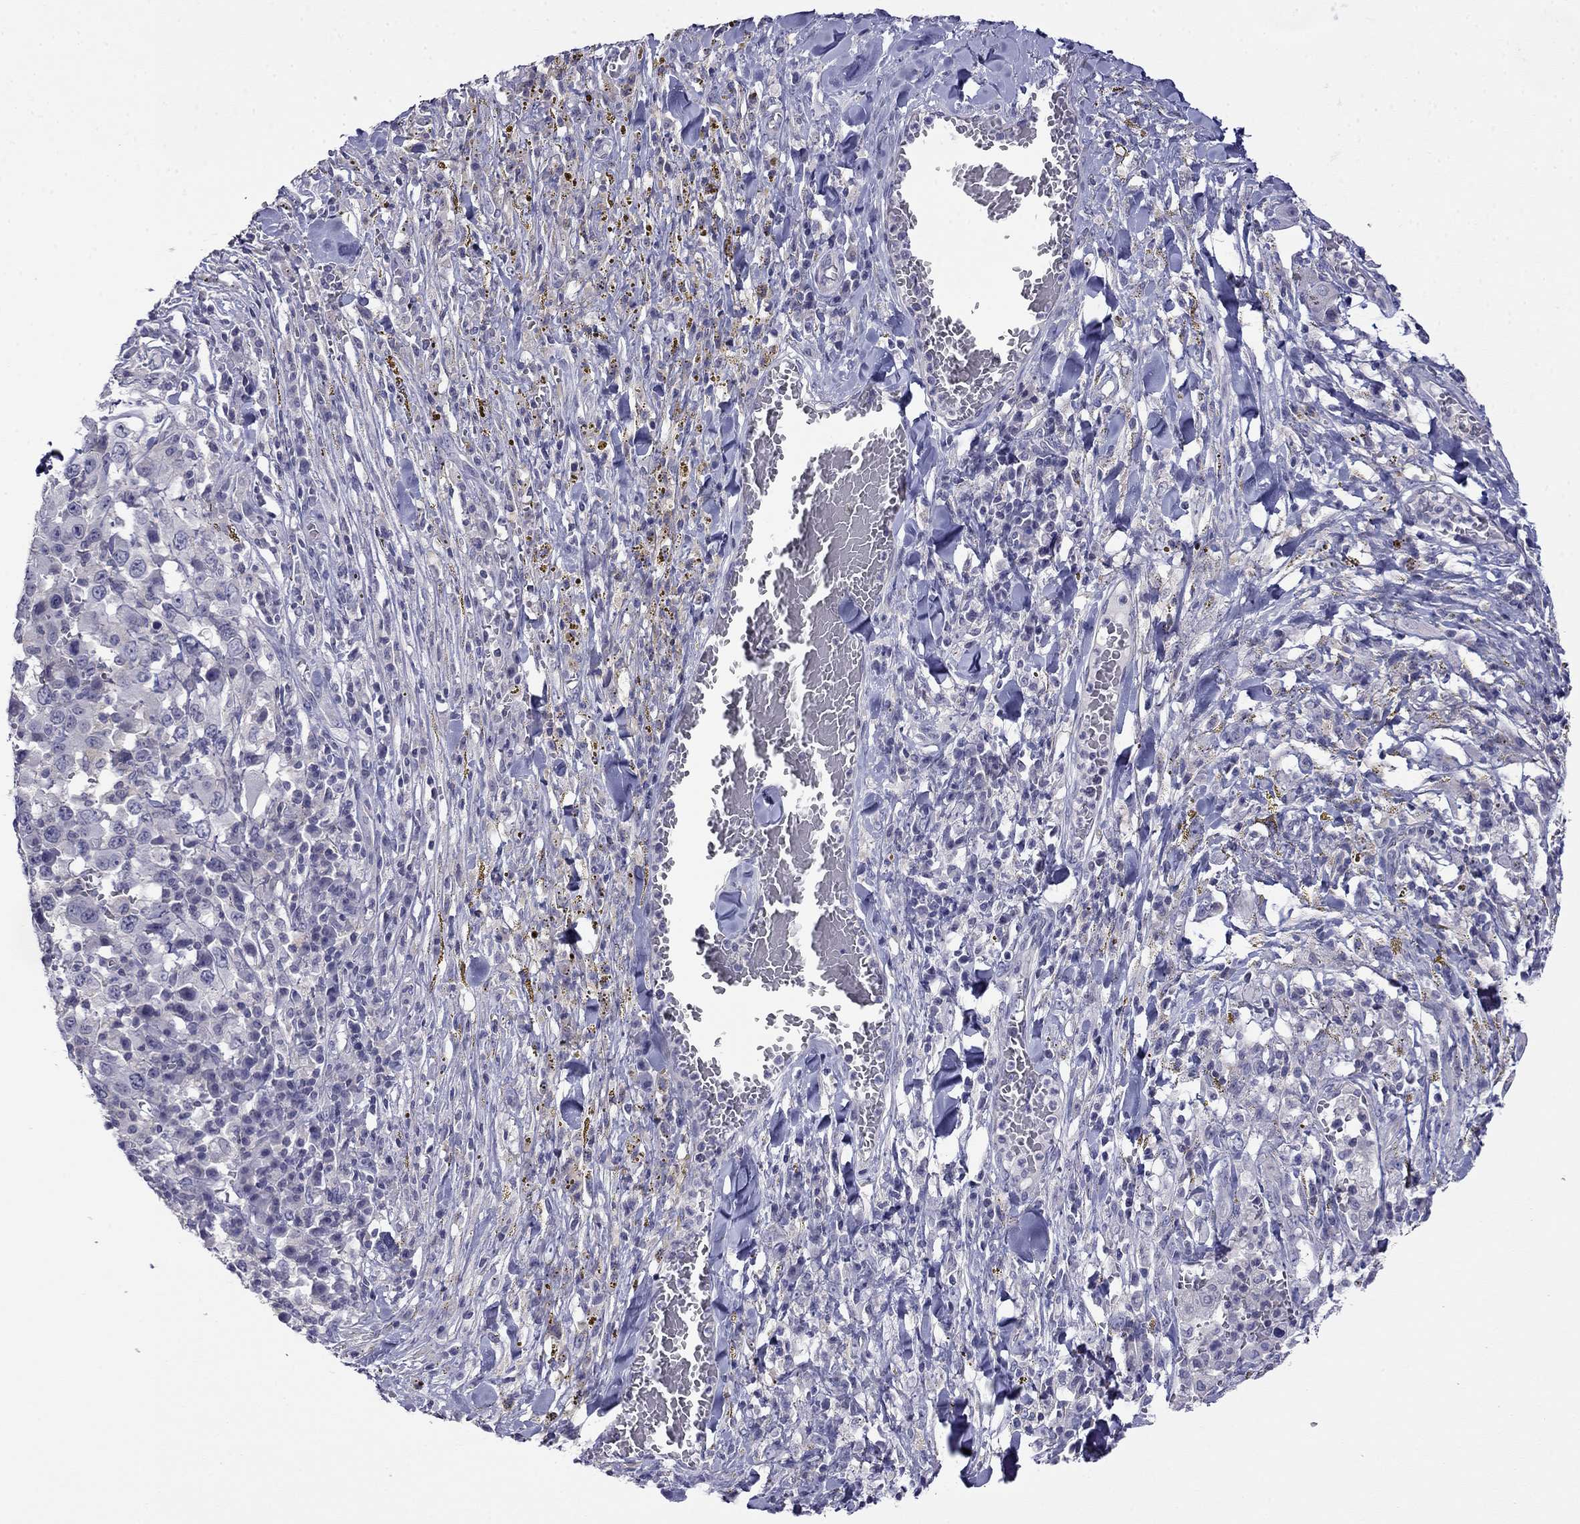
{"staining": {"intensity": "negative", "quantity": "none", "location": "none"}, "tissue": "melanoma", "cell_type": "Tumor cells", "image_type": "cancer", "snomed": [{"axis": "morphology", "description": "Malignant melanoma, NOS"}, {"axis": "topography", "description": "Skin"}], "caption": "Tumor cells show no significant staining in malignant melanoma.", "gene": "PRR18", "patient": {"sex": "female", "age": 91}}